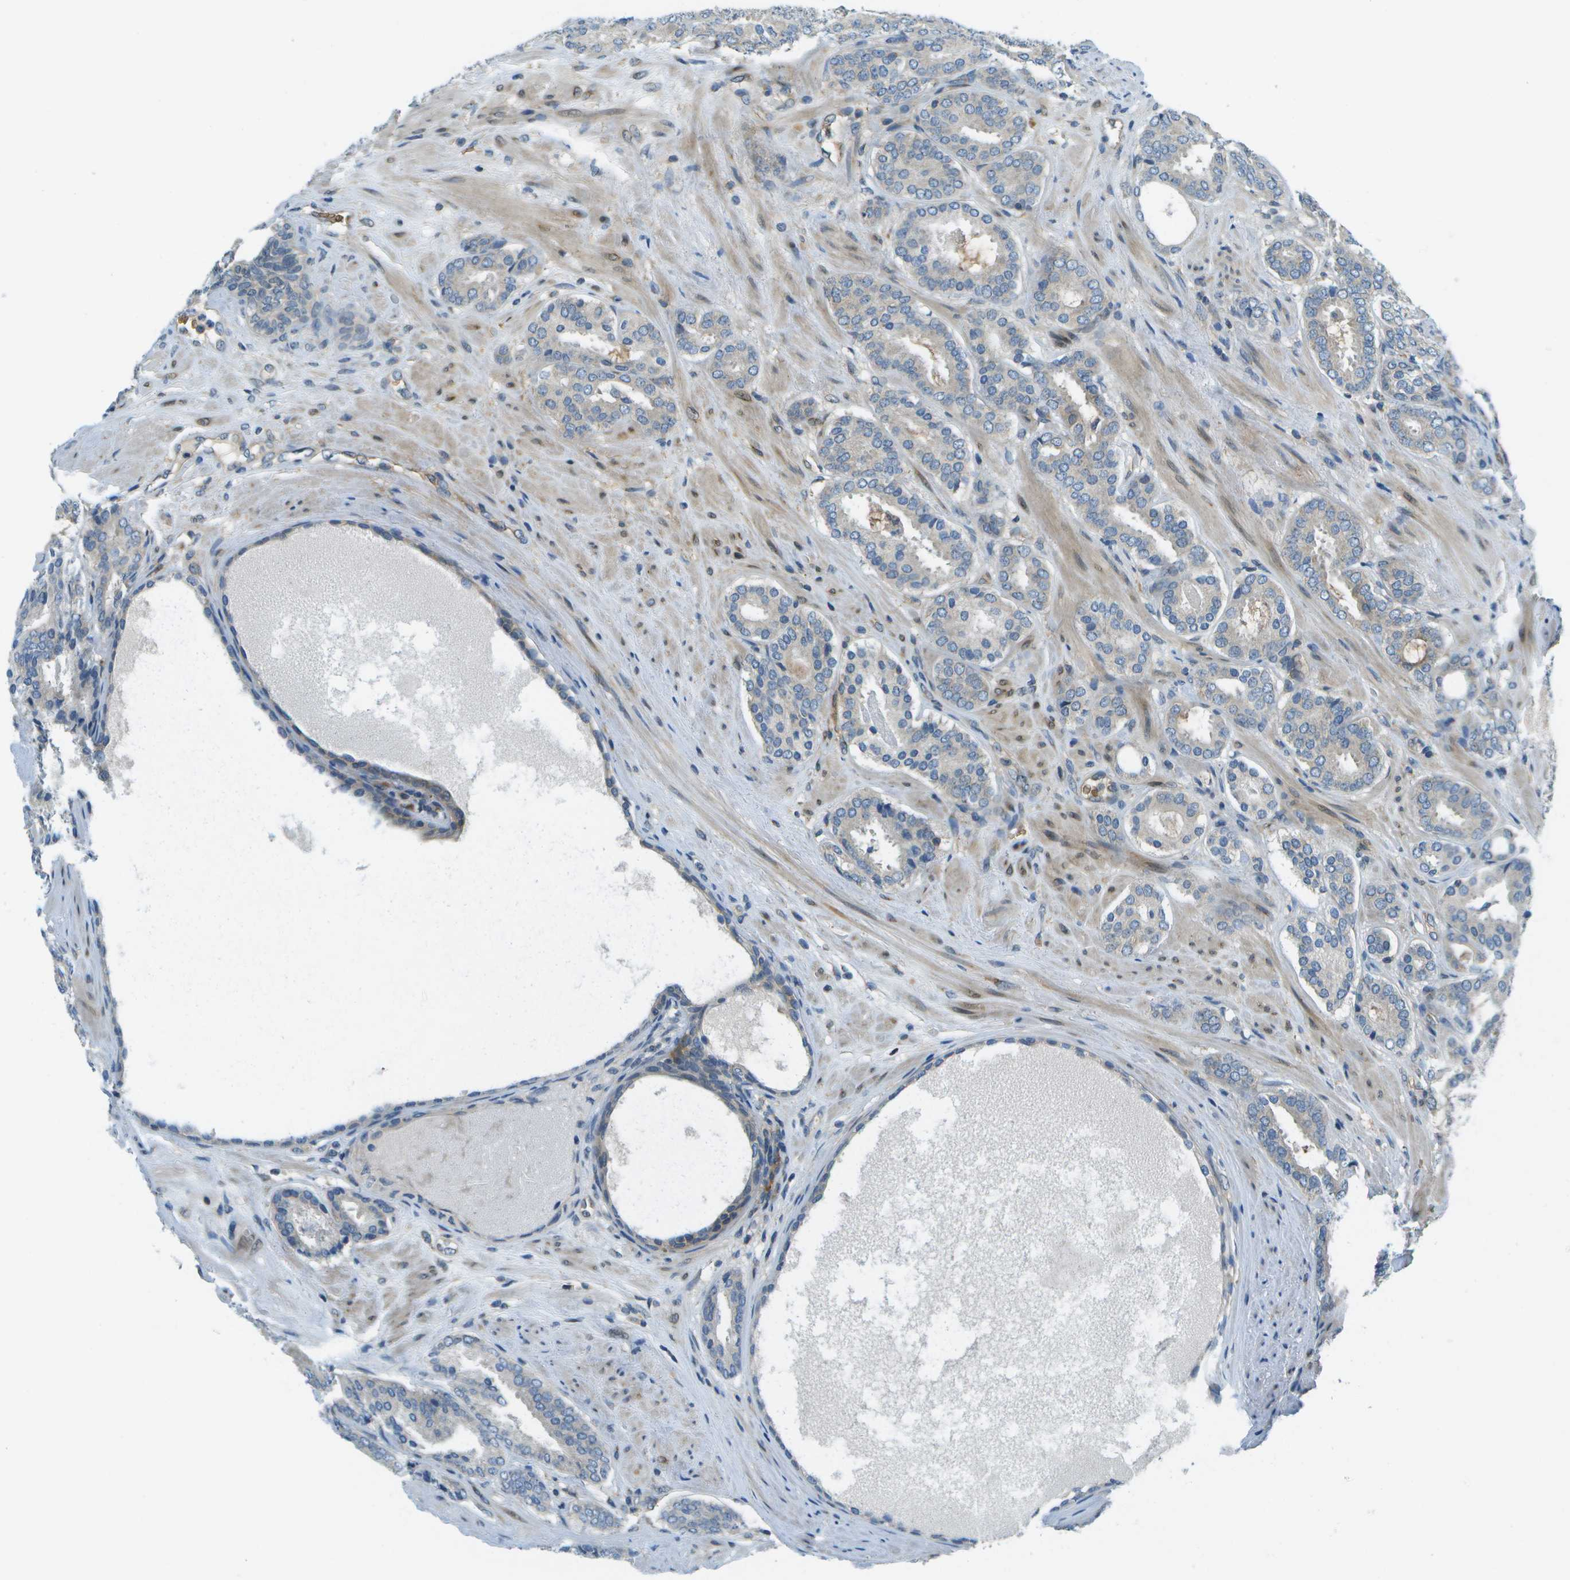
{"staining": {"intensity": "weak", "quantity": "25%-75%", "location": "cytoplasmic/membranous"}, "tissue": "prostate cancer", "cell_type": "Tumor cells", "image_type": "cancer", "snomed": [{"axis": "morphology", "description": "Adenocarcinoma, Low grade"}, {"axis": "topography", "description": "Prostate"}], "caption": "A micrograph of human prostate cancer stained for a protein displays weak cytoplasmic/membranous brown staining in tumor cells.", "gene": "CTIF", "patient": {"sex": "male", "age": 69}}